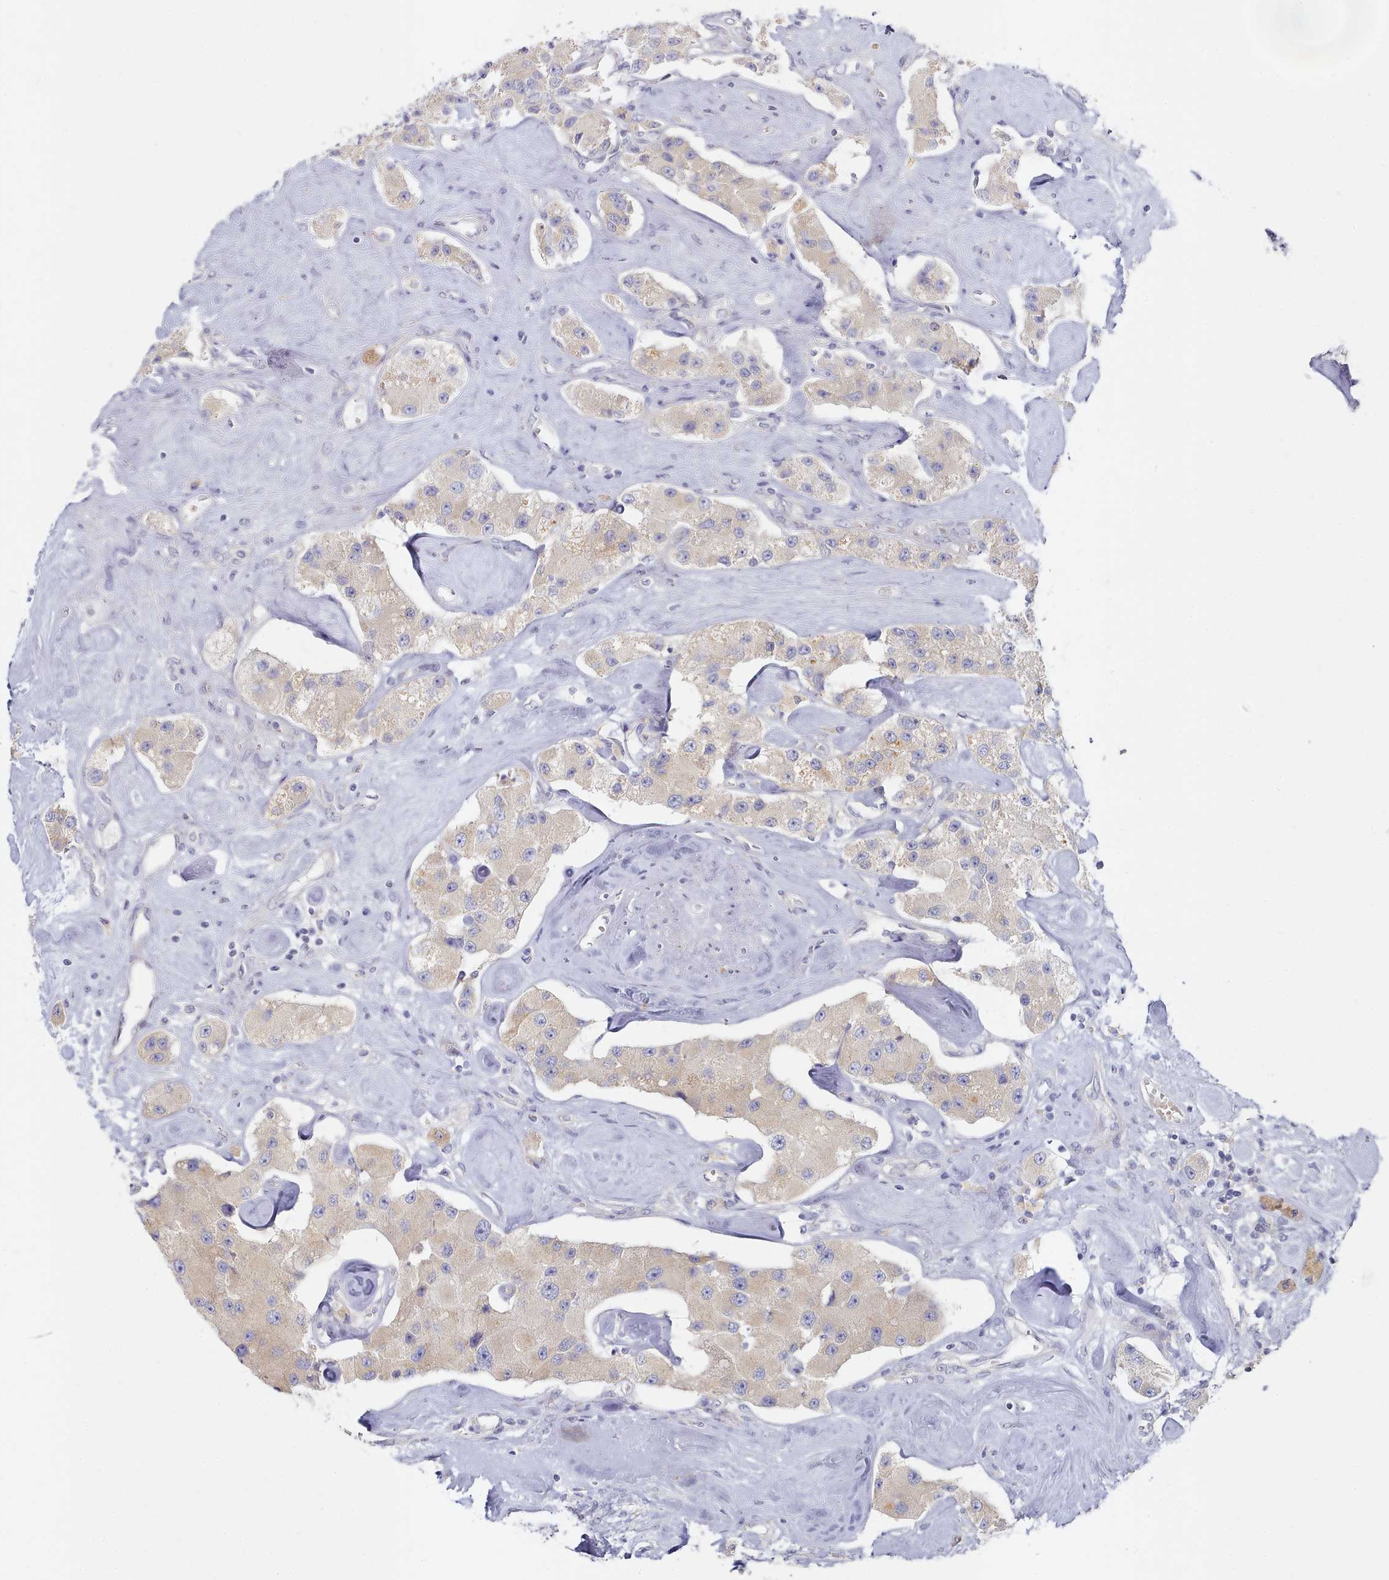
{"staining": {"intensity": "weak", "quantity": "<25%", "location": "cytoplasmic/membranous"}, "tissue": "carcinoid", "cell_type": "Tumor cells", "image_type": "cancer", "snomed": [{"axis": "morphology", "description": "Carcinoid, malignant, NOS"}, {"axis": "topography", "description": "Pancreas"}], "caption": "IHC image of carcinoid (malignant) stained for a protein (brown), which shows no staining in tumor cells. The staining was performed using DAB to visualize the protein expression in brown, while the nuclei were stained in blue with hematoxylin (Magnification: 20x).", "gene": "TYW1B", "patient": {"sex": "male", "age": 41}}